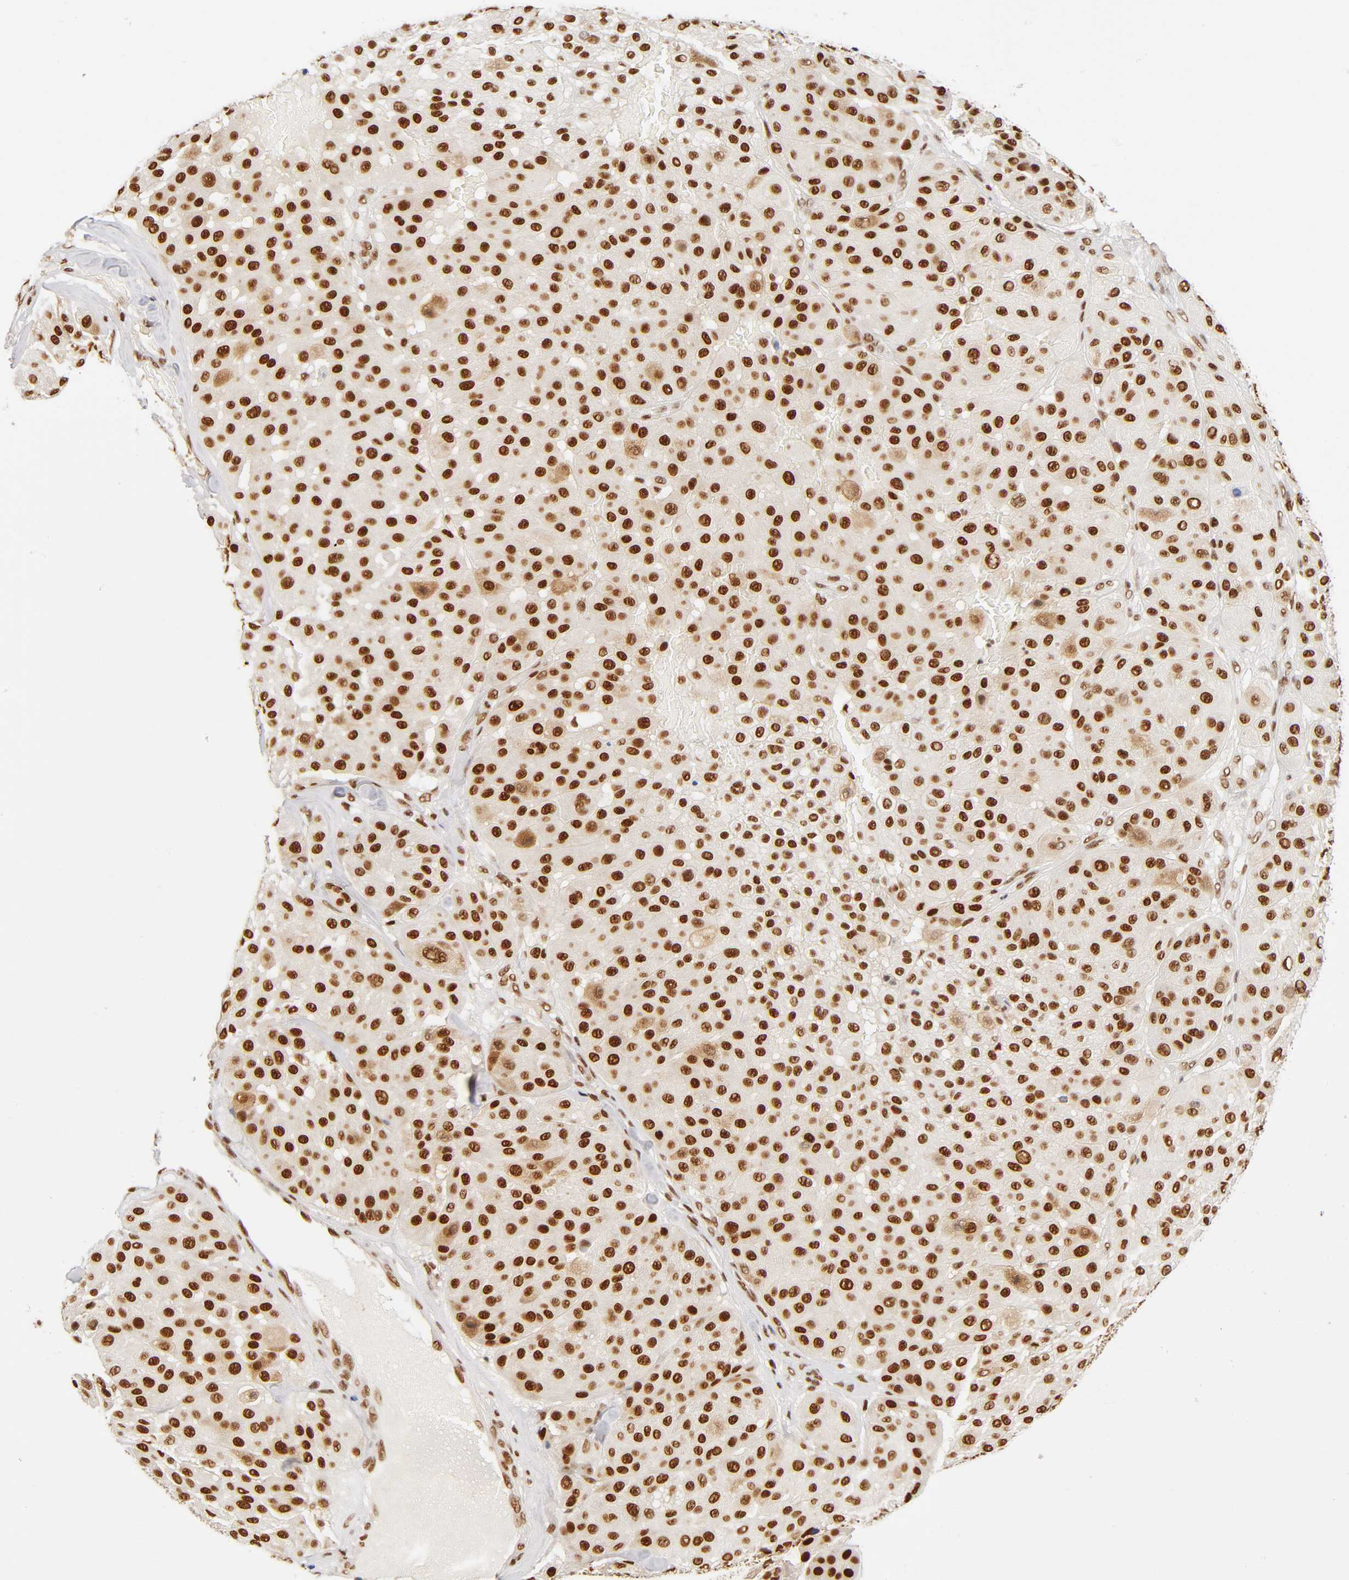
{"staining": {"intensity": "strong", "quantity": ">75%", "location": "nuclear"}, "tissue": "melanoma", "cell_type": "Tumor cells", "image_type": "cancer", "snomed": [{"axis": "morphology", "description": "Normal tissue, NOS"}, {"axis": "morphology", "description": "Malignant melanoma, Metastatic site"}, {"axis": "topography", "description": "Skin"}], "caption": "Human melanoma stained for a protein (brown) shows strong nuclear positive expression in about >75% of tumor cells.", "gene": "ILKAP", "patient": {"sex": "male", "age": 41}}